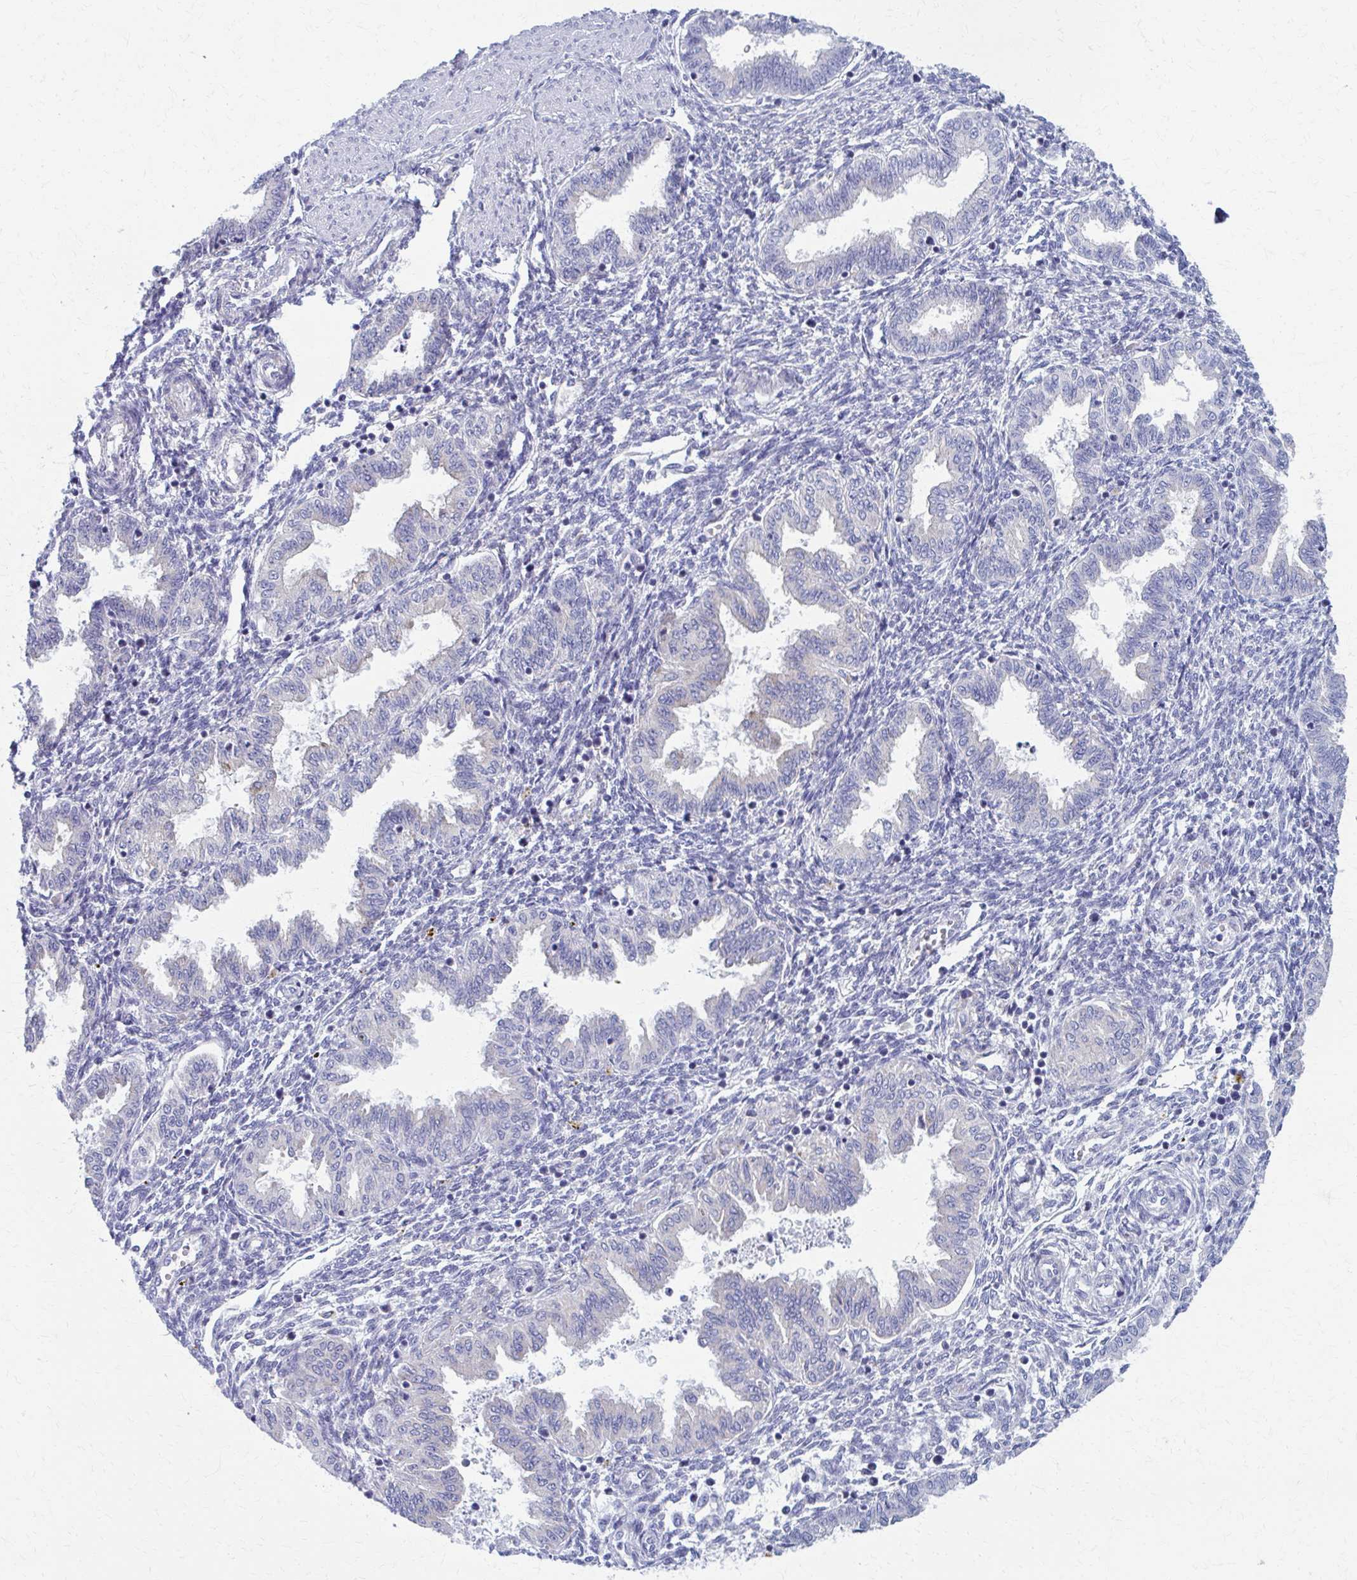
{"staining": {"intensity": "negative", "quantity": "none", "location": "none"}, "tissue": "endometrium", "cell_type": "Cells in endometrial stroma", "image_type": "normal", "snomed": [{"axis": "morphology", "description": "Normal tissue, NOS"}, {"axis": "topography", "description": "Endometrium"}], "caption": "Immunohistochemical staining of benign human endometrium demonstrates no significant expression in cells in endometrial stroma. (DAB (3,3'-diaminobenzidine) immunohistochemistry (IHC) visualized using brightfield microscopy, high magnification).", "gene": "SPATS2L", "patient": {"sex": "female", "age": 33}}